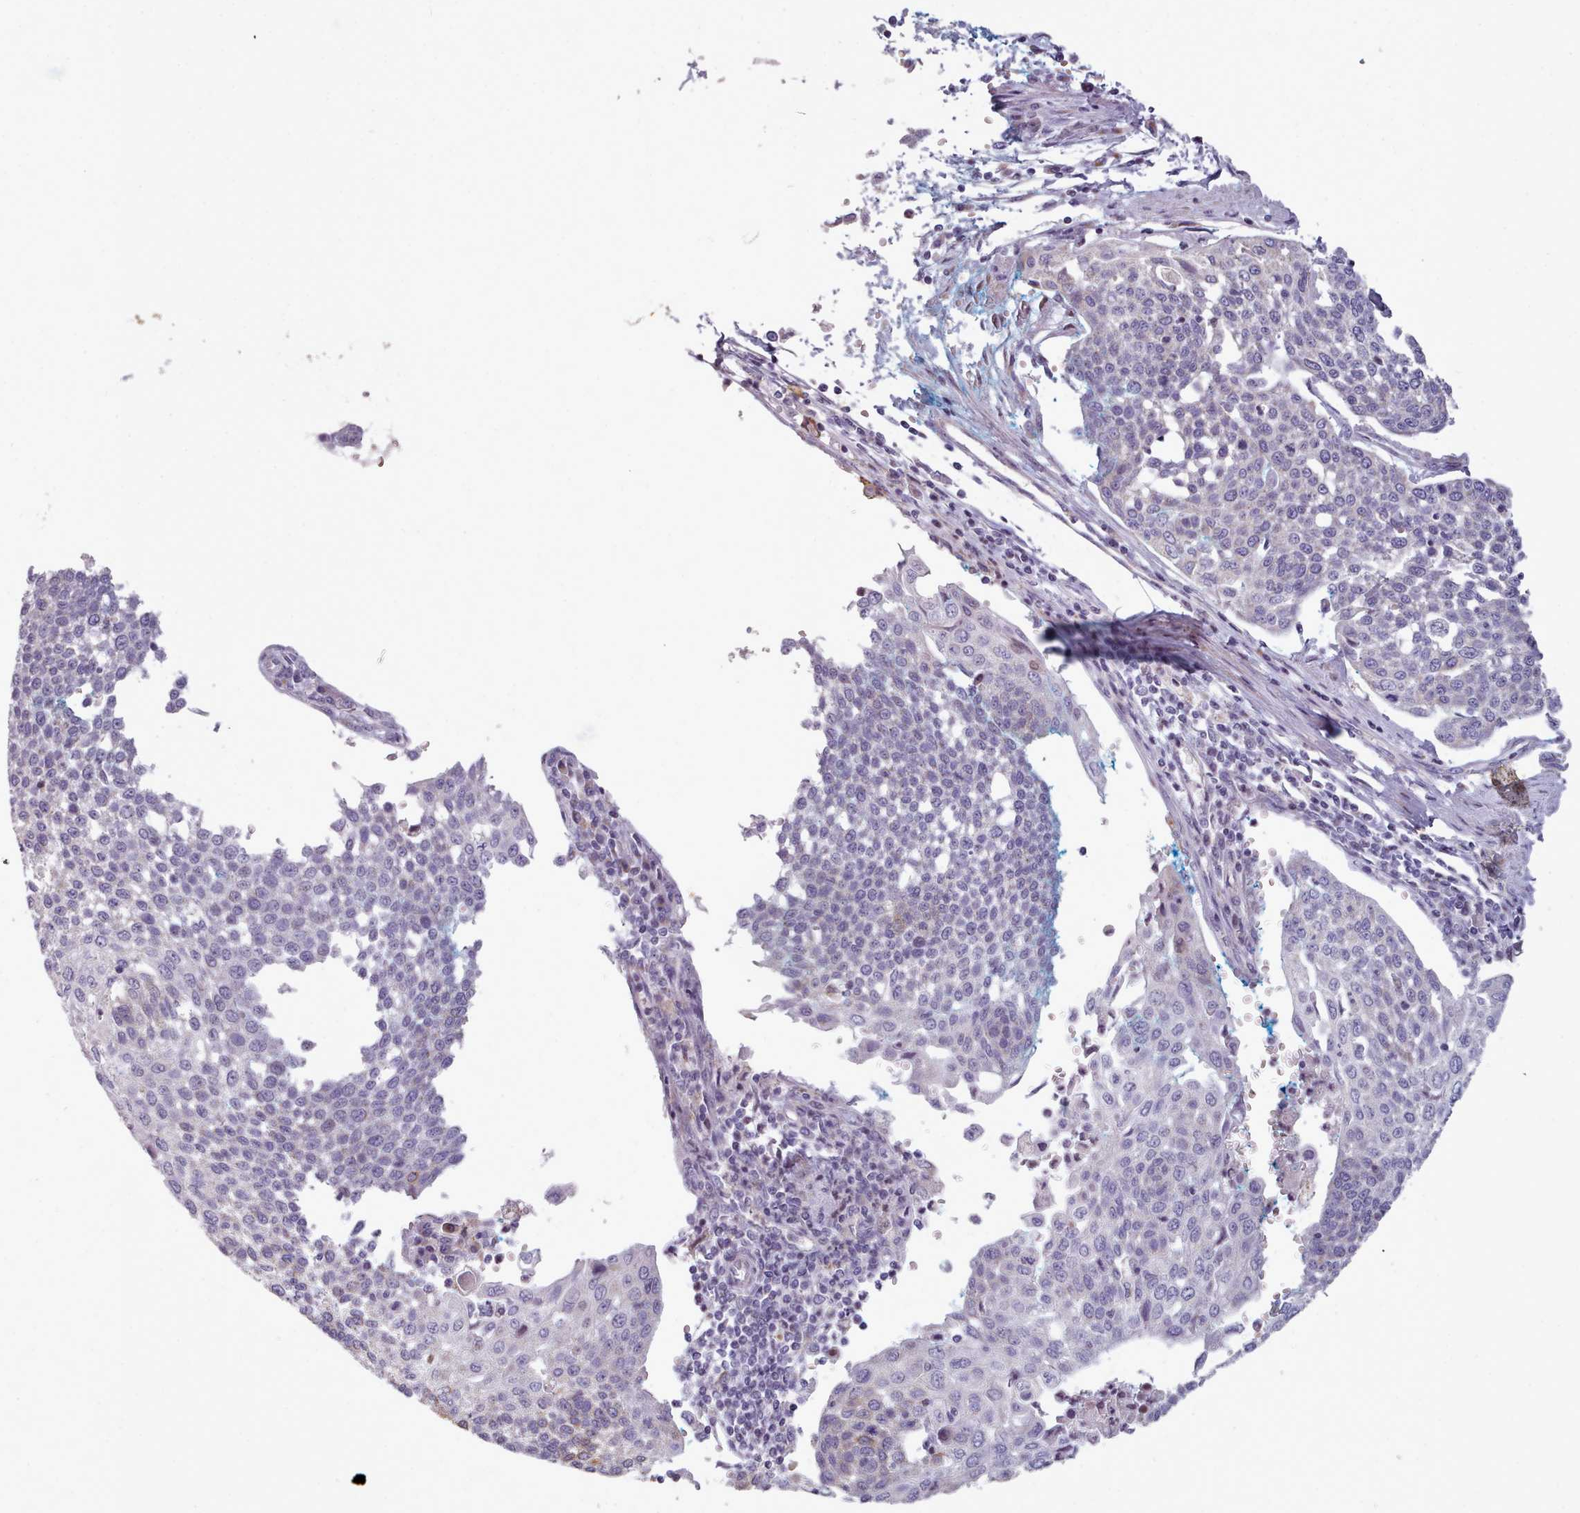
{"staining": {"intensity": "moderate", "quantity": "<25%", "location": "cytoplasmic/membranous"}, "tissue": "cervical cancer", "cell_type": "Tumor cells", "image_type": "cancer", "snomed": [{"axis": "morphology", "description": "Squamous cell carcinoma, NOS"}, {"axis": "topography", "description": "Cervix"}], "caption": "Immunohistochemical staining of cervical squamous cell carcinoma reveals low levels of moderate cytoplasmic/membranous positivity in about <25% of tumor cells. Nuclei are stained in blue.", "gene": "SLC52A3", "patient": {"sex": "female", "age": 34}}